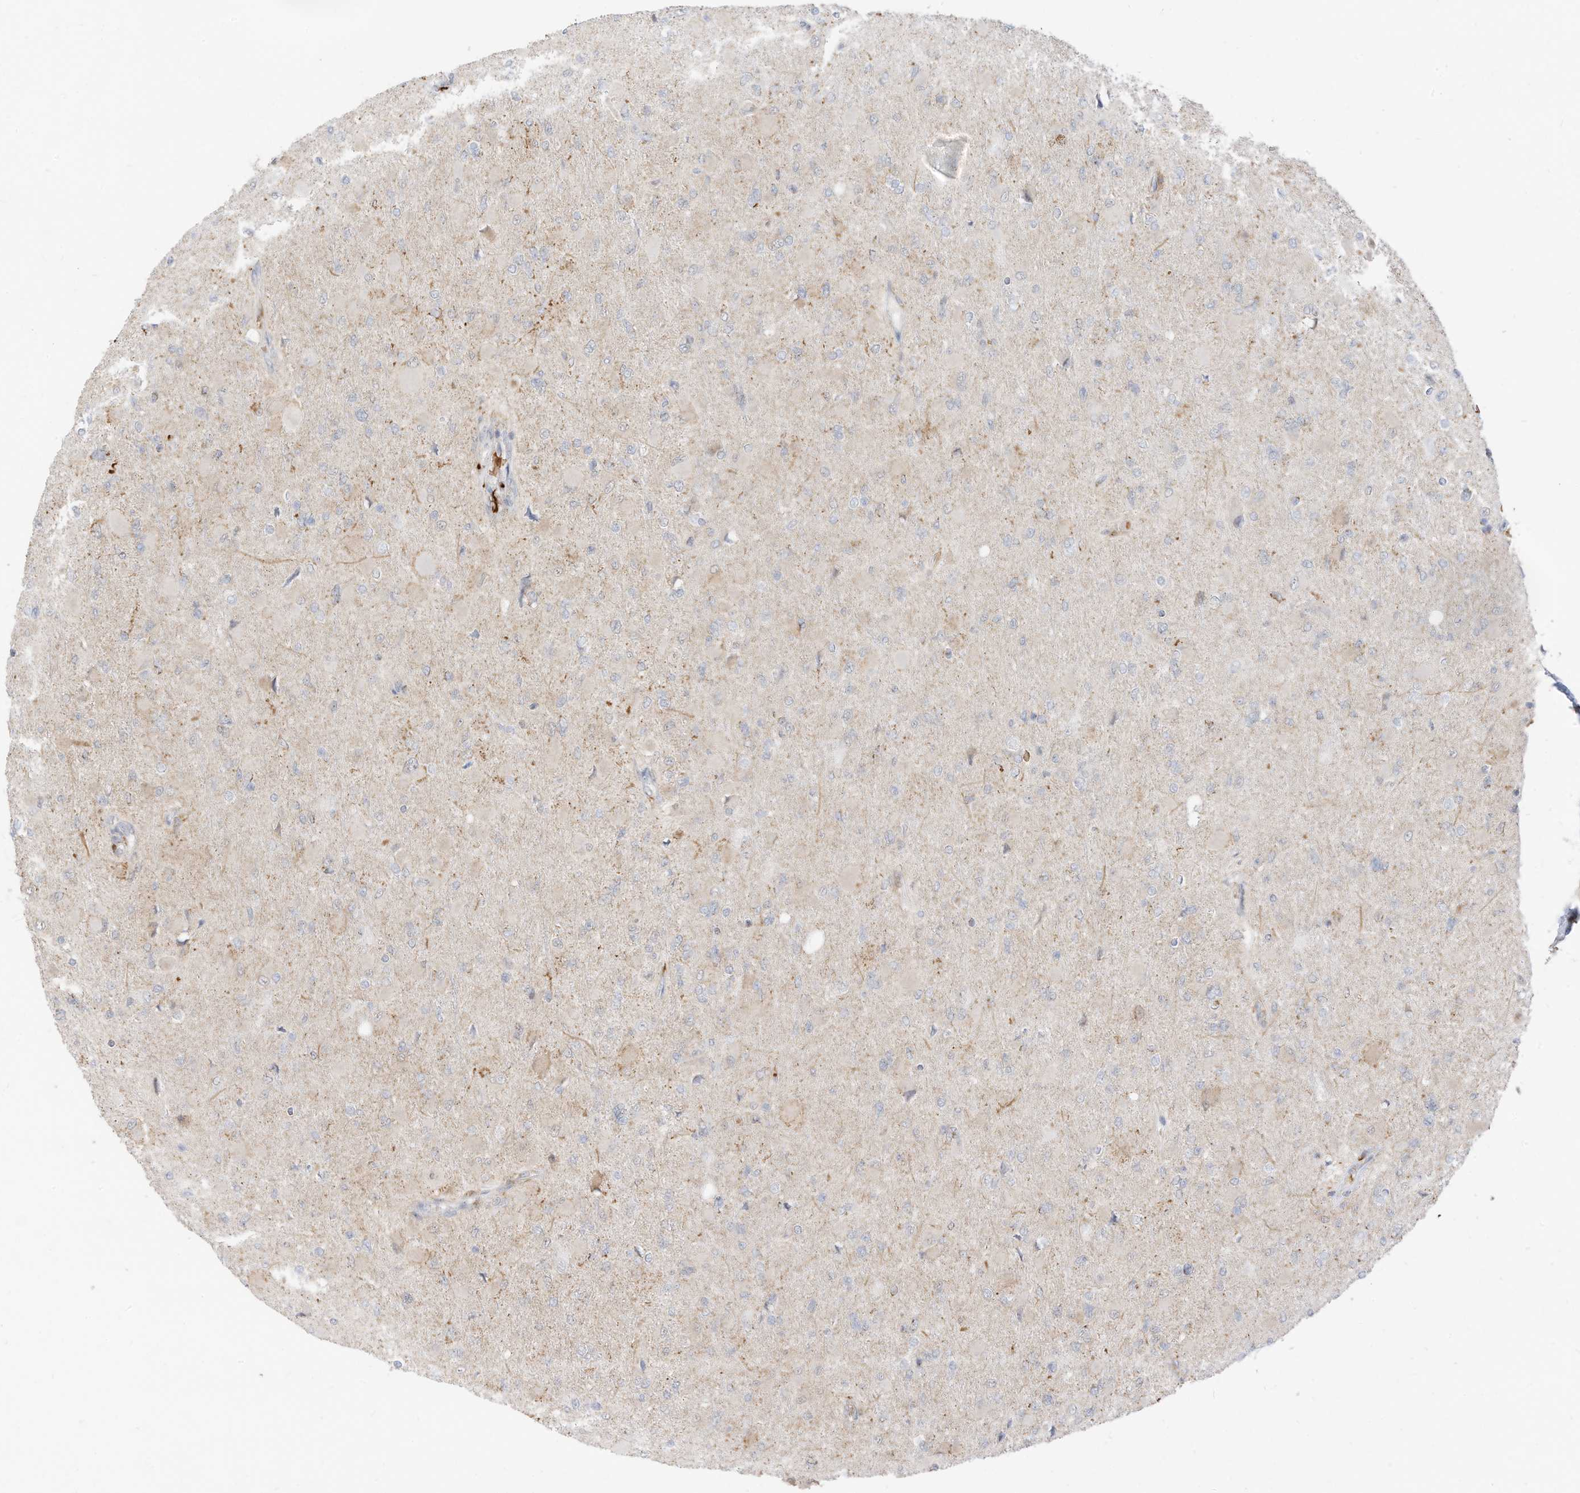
{"staining": {"intensity": "negative", "quantity": "none", "location": "none"}, "tissue": "glioma", "cell_type": "Tumor cells", "image_type": "cancer", "snomed": [{"axis": "morphology", "description": "Glioma, malignant, High grade"}, {"axis": "topography", "description": "Cerebral cortex"}], "caption": "An immunohistochemistry micrograph of glioma is shown. There is no staining in tumor cells of glioma.", "gene": "MTUS2", "patient": {"sex": "female", "age": 36}}